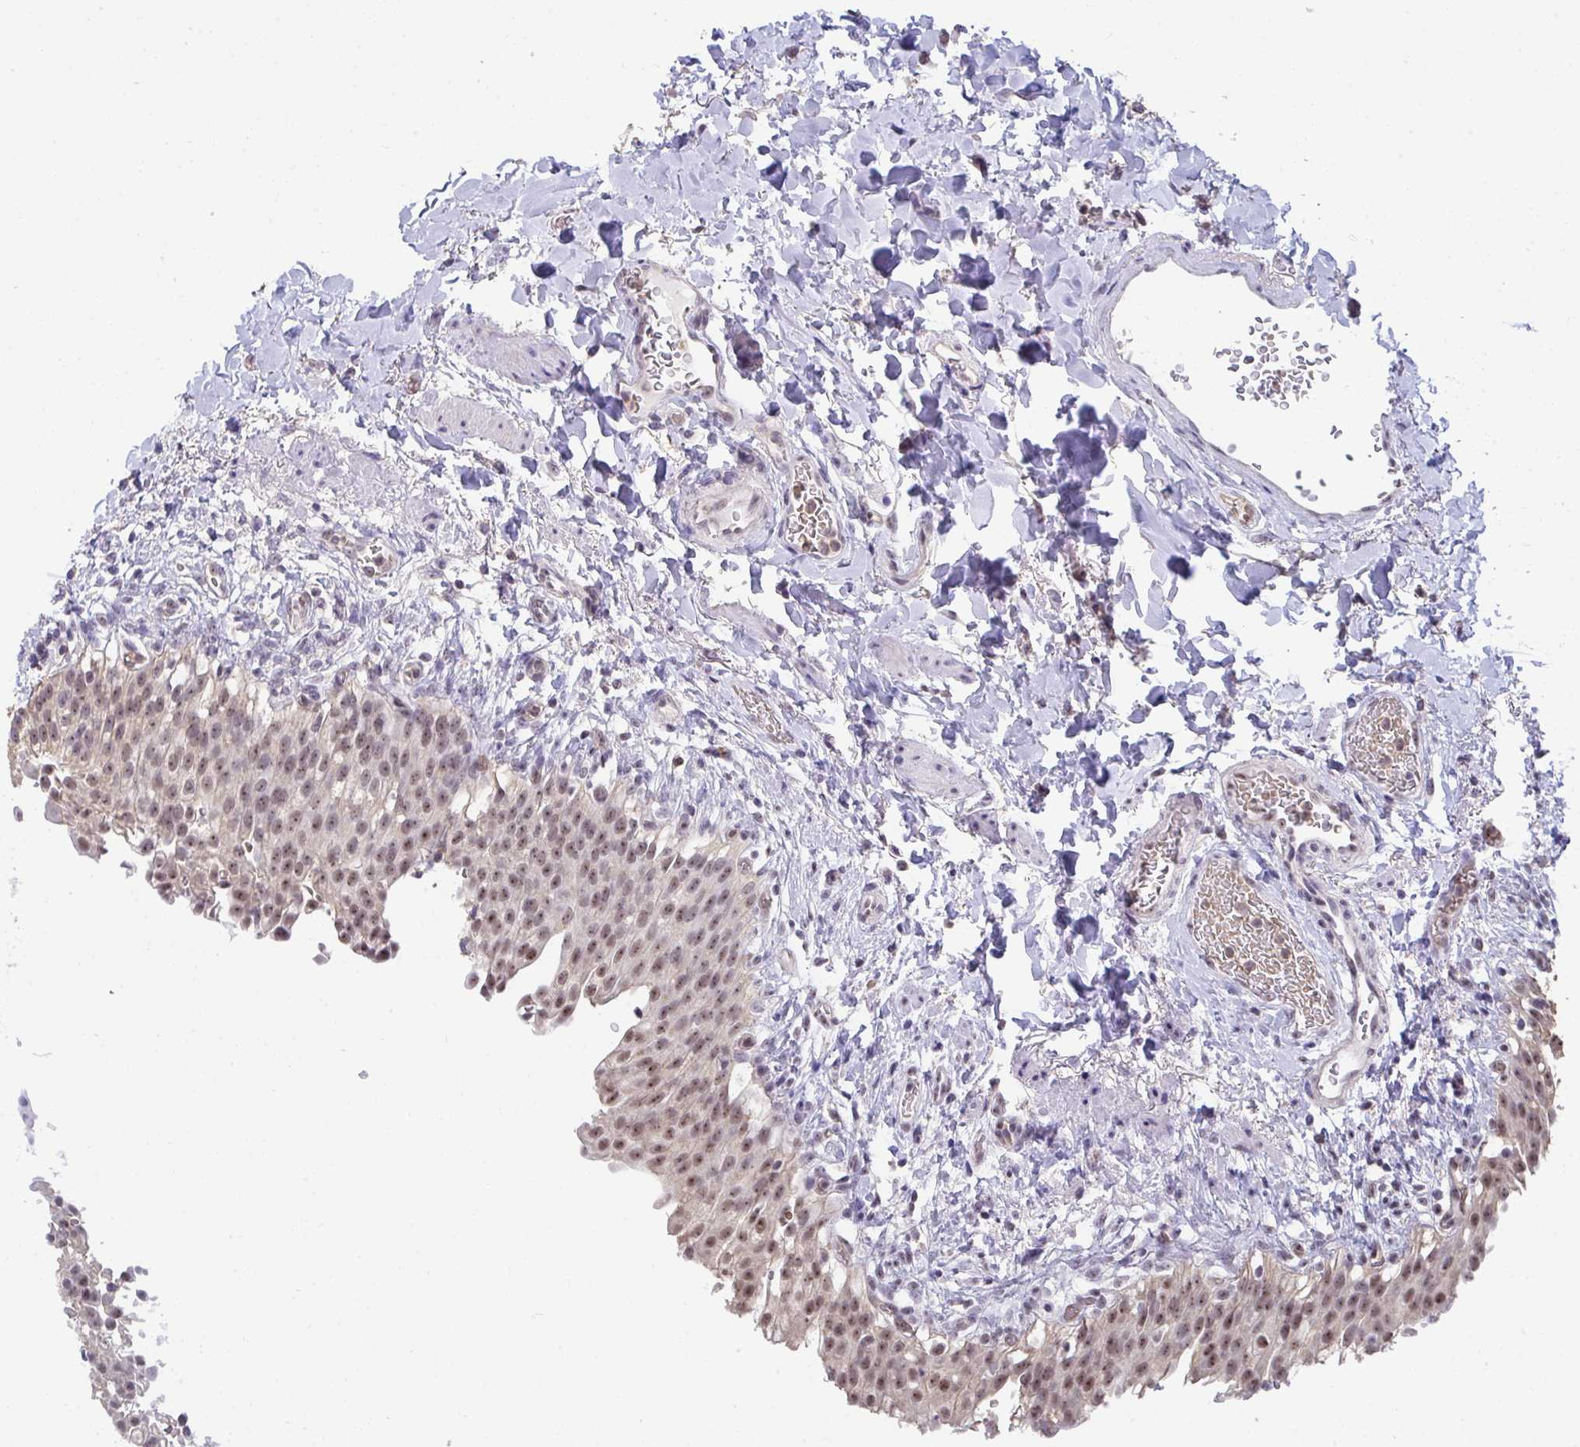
{"staining": {"intensity": "weak", "quantity": ">75%", "location": "nuclear"}, "tissue": "urinary bladder", "cell_type": "Urothelial cells", "image_type": "normal", "snomed": [{"axis": "morphology", "description": "Normal tissue, NOS"}, {"axis": "topography", "description": "Urinary bladder"}, {"axis": "topography", "description": "Peripheral nerve tissue"}], "caption": "Immunohistochemical staining of benign human urinary bladder reveals weak nuclear protein positivity in about >75% of urothelial cells.", "gene": "SENP3", "patient": {"sex": "female", "age": 60}}